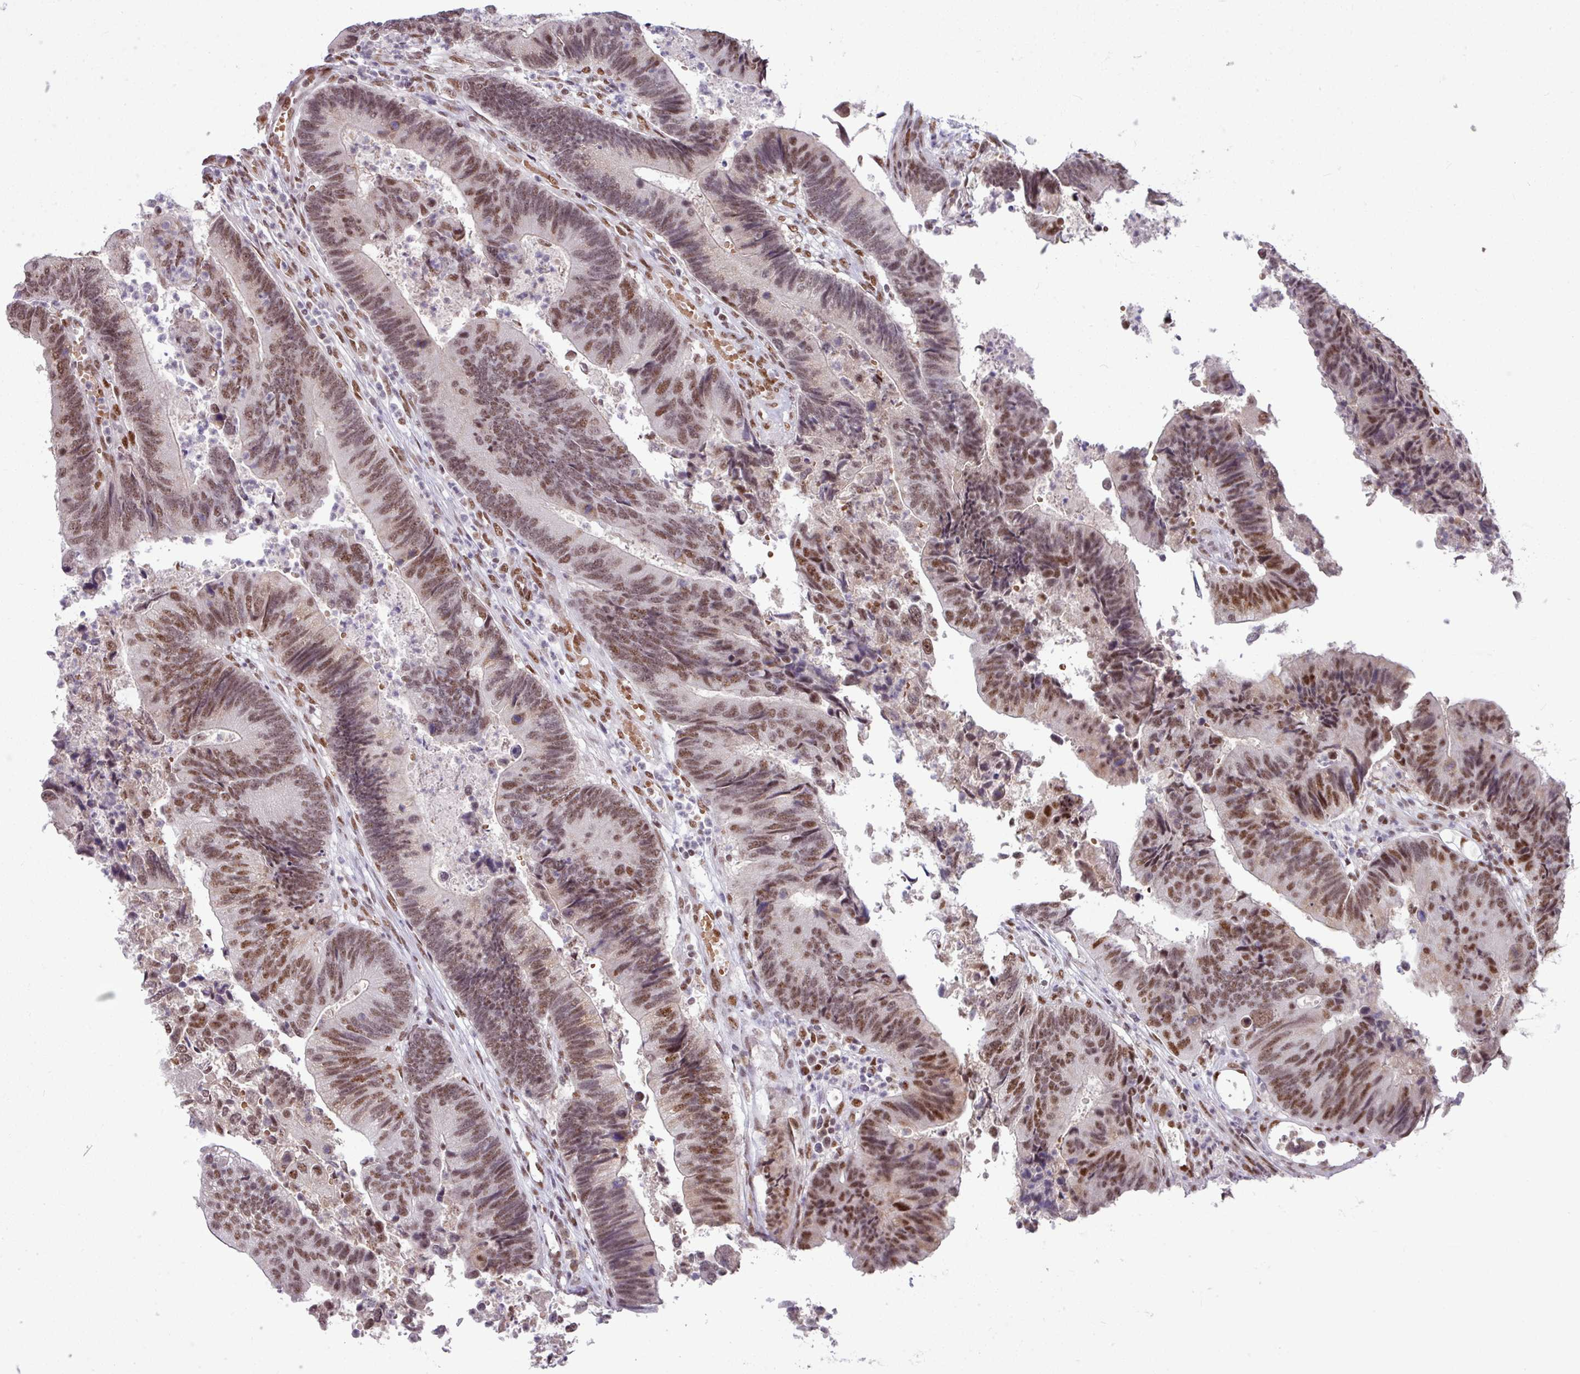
{"staining": {"intensity": "strong", "quantity": ">75%", "location": "nuclear"}, "tissue": "colorectal cancer", "cell_type": "Tumor cells", "image_type": "cancer", "snomed": [{"axis": "morphology", "description": "Adenocarcinoma, NOS"}, {"axis": "topography", "description": "Colon"}], "caption": "Immunohistochemical staining of colorectal cancer exhibits high levels of strong nuclear staining in about >75% of tumor cells.", "gene": "TDG", "patient": {"sex": "female", "age": 67}}